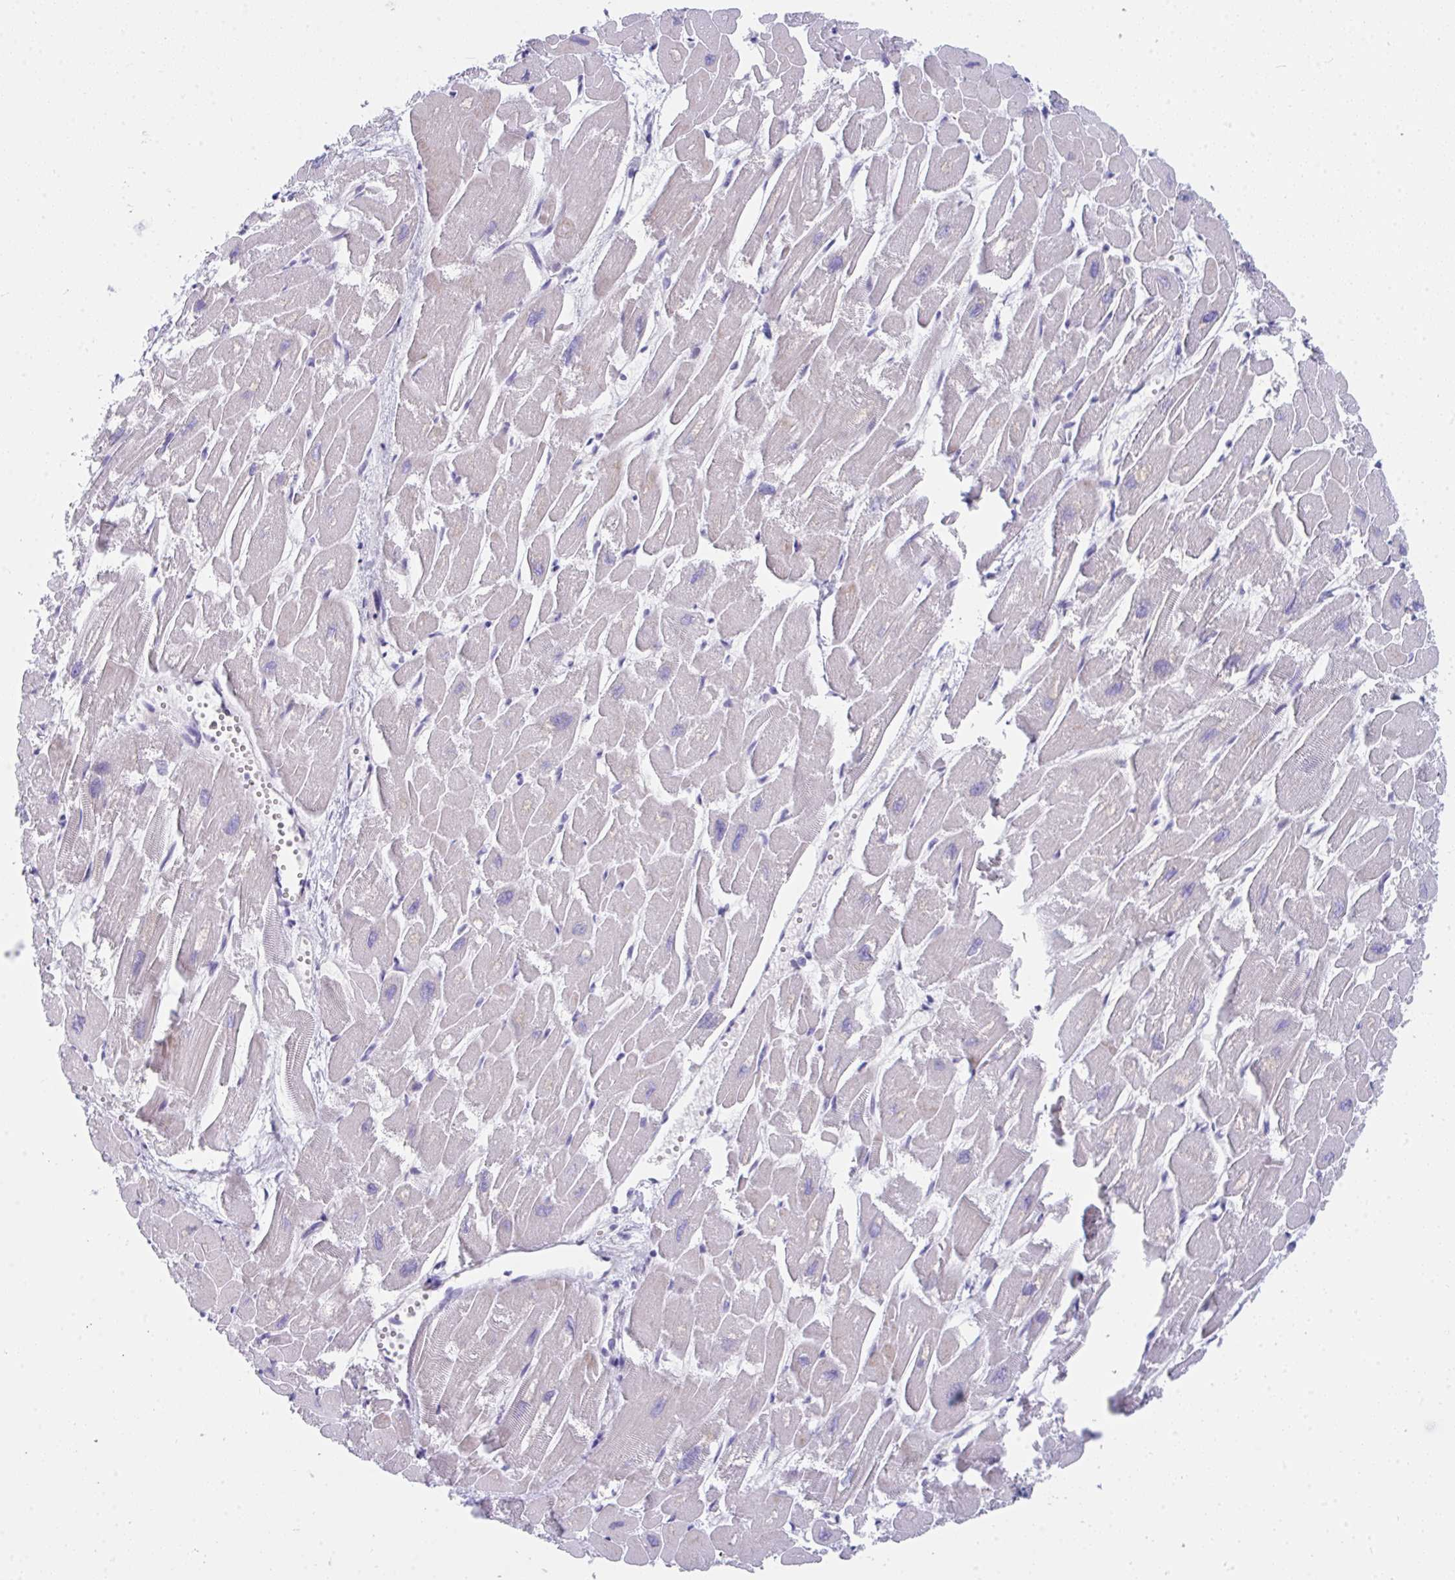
{"staining": {"intensity": "weak", "quantity": "25%-75%", "location": "cytoplasmic/membranous,nuclear"}, "tissue": "heart muscle", "cell_type": "Cardiomyocytes", "image_type": "normal", "snomed": [{"axis": "morphology", "description": "Normal tissue, NOS"}, {"axis": "topography", "description": "Heart"}], "caption": "Protein staining by immunohistochemistry exhibits weak cytoplasmic/membranous,nuclear staining in about 25%-75% of cardiomyocytes in benign heart muscle.", "gene": "CDK13", "patient": {"sex": "male", "age": 54}}